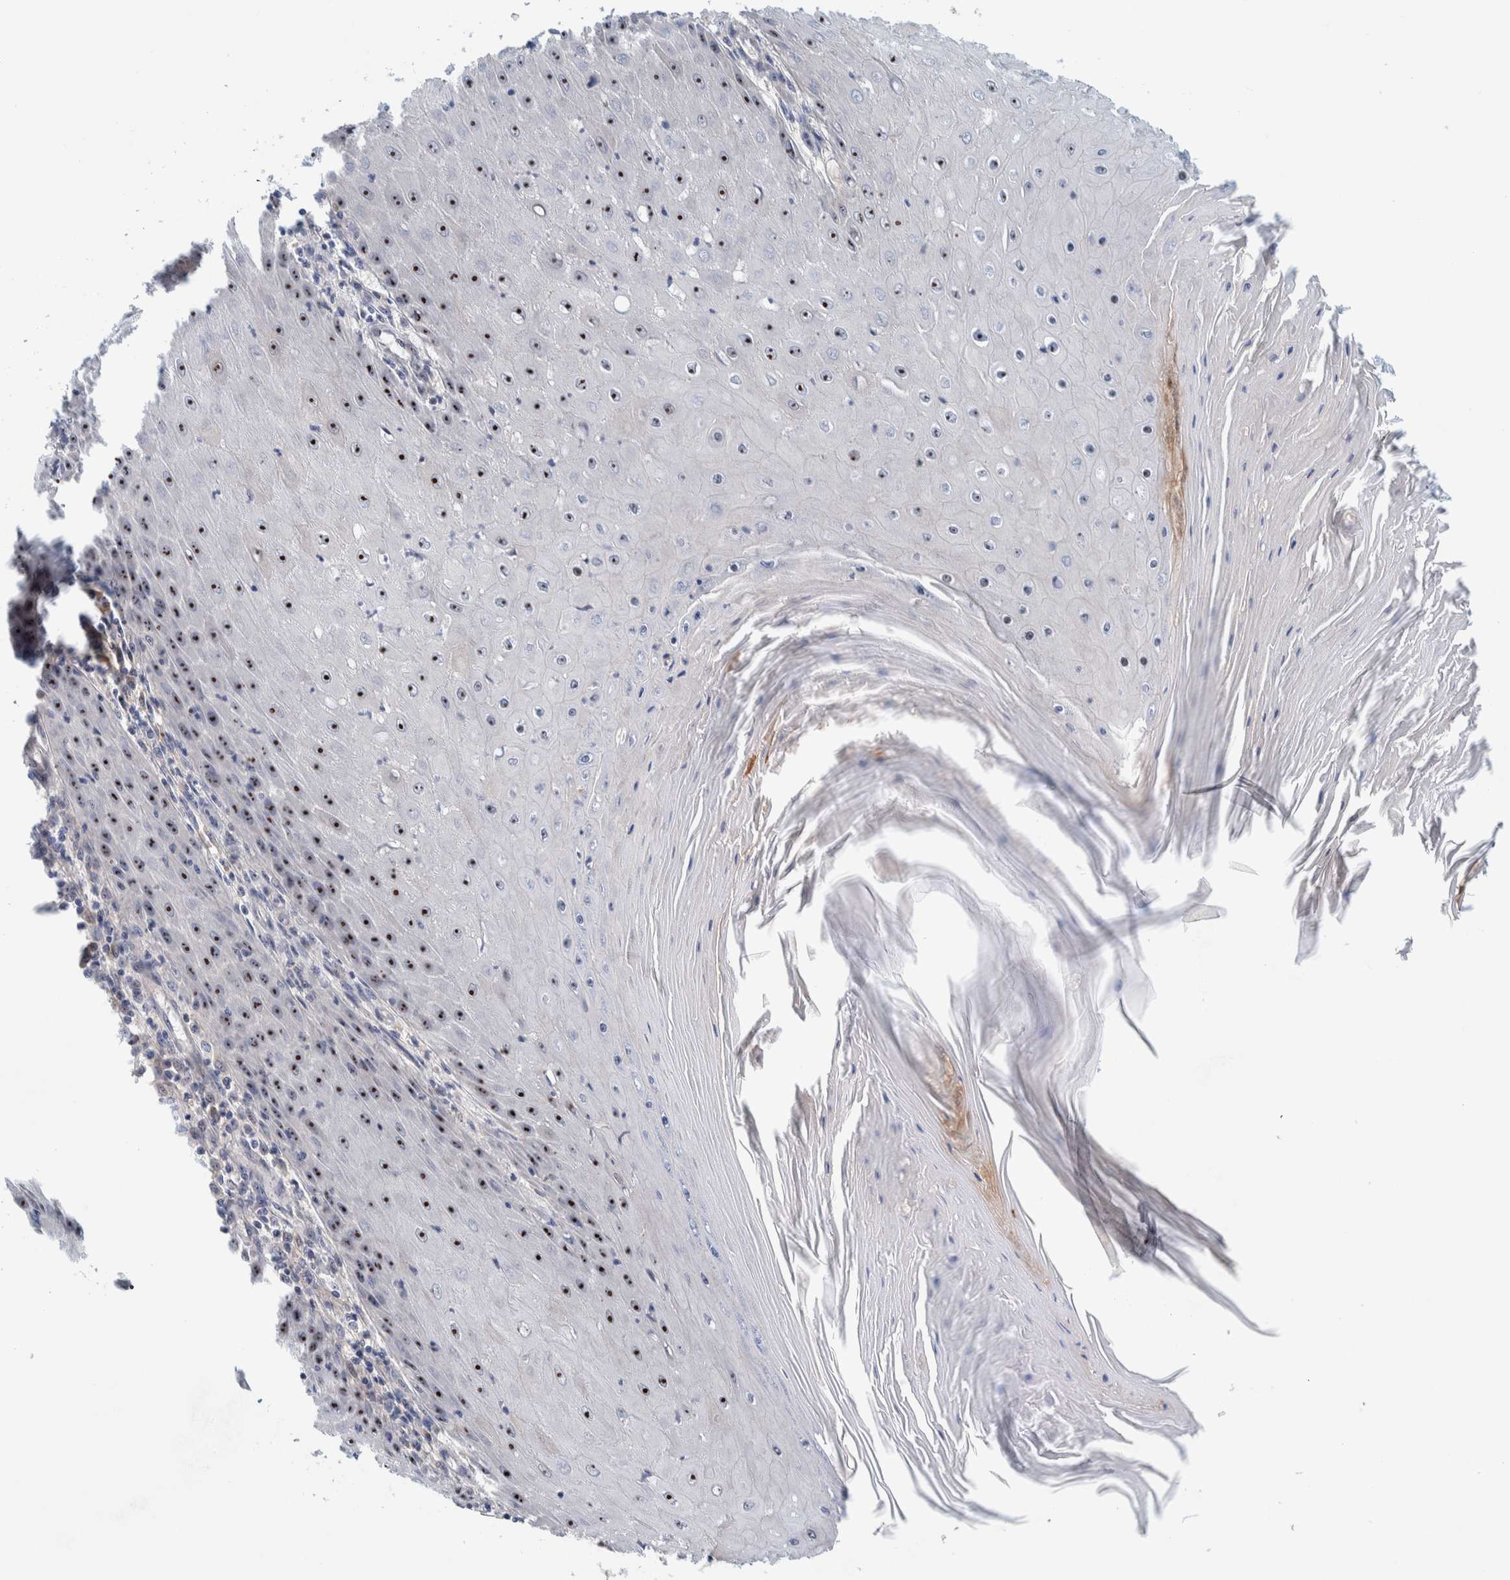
{"staining": {"intensity": "strong", "quantity": ">75%", "location": "nuclear"}, "tissue": "skin cancer", "cell_type": "Tumor cells", "image_type": "cancer", "snomed": [{"axis": "morphology", "description": "Squamous cell carcinoma, NOS"}, {"axis": "topography", "description": "Skin"}], "caption": "A photomicrograph of human squamous cell carcinoma (skin) stained for a protein reveals strong nuclear brown staining in tumor cells.", "gene": "NOL11", "patient": {"sex": "female", "age": 73}}